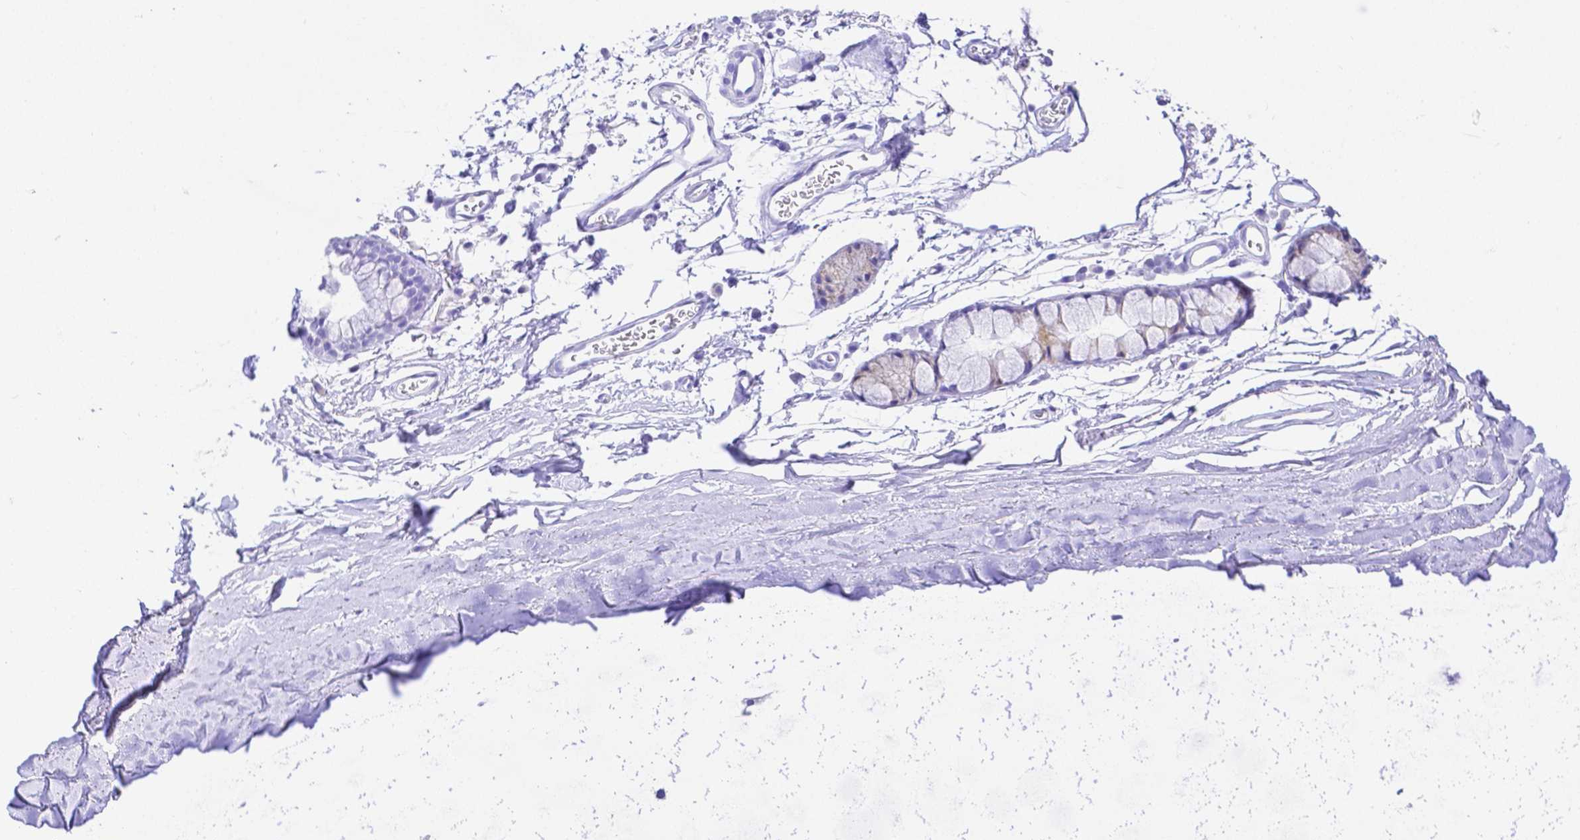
{"staining": {"intensity": "negative", "quantity": "none", "location": "none"}, "tissue": "soft tissue", "cell_type": "Chondrocytes", "image_type": "normal", "snomed": [{"axis": "morphology", "description": "Normal tissue, NOS"}, {"axis": "topography", "description": "Cartilage tissue"}, {"axis": "topography", "description": "Bronchus"}], "caption": "The histopathology image demonstrates no staining of chondrocytes in benign soft tissue. (DAB immunohistochemistry (IHC) with hematoxylin counter stain).", "gene": "SMR3A", "patient": {"sex": "female", "age": 79}}